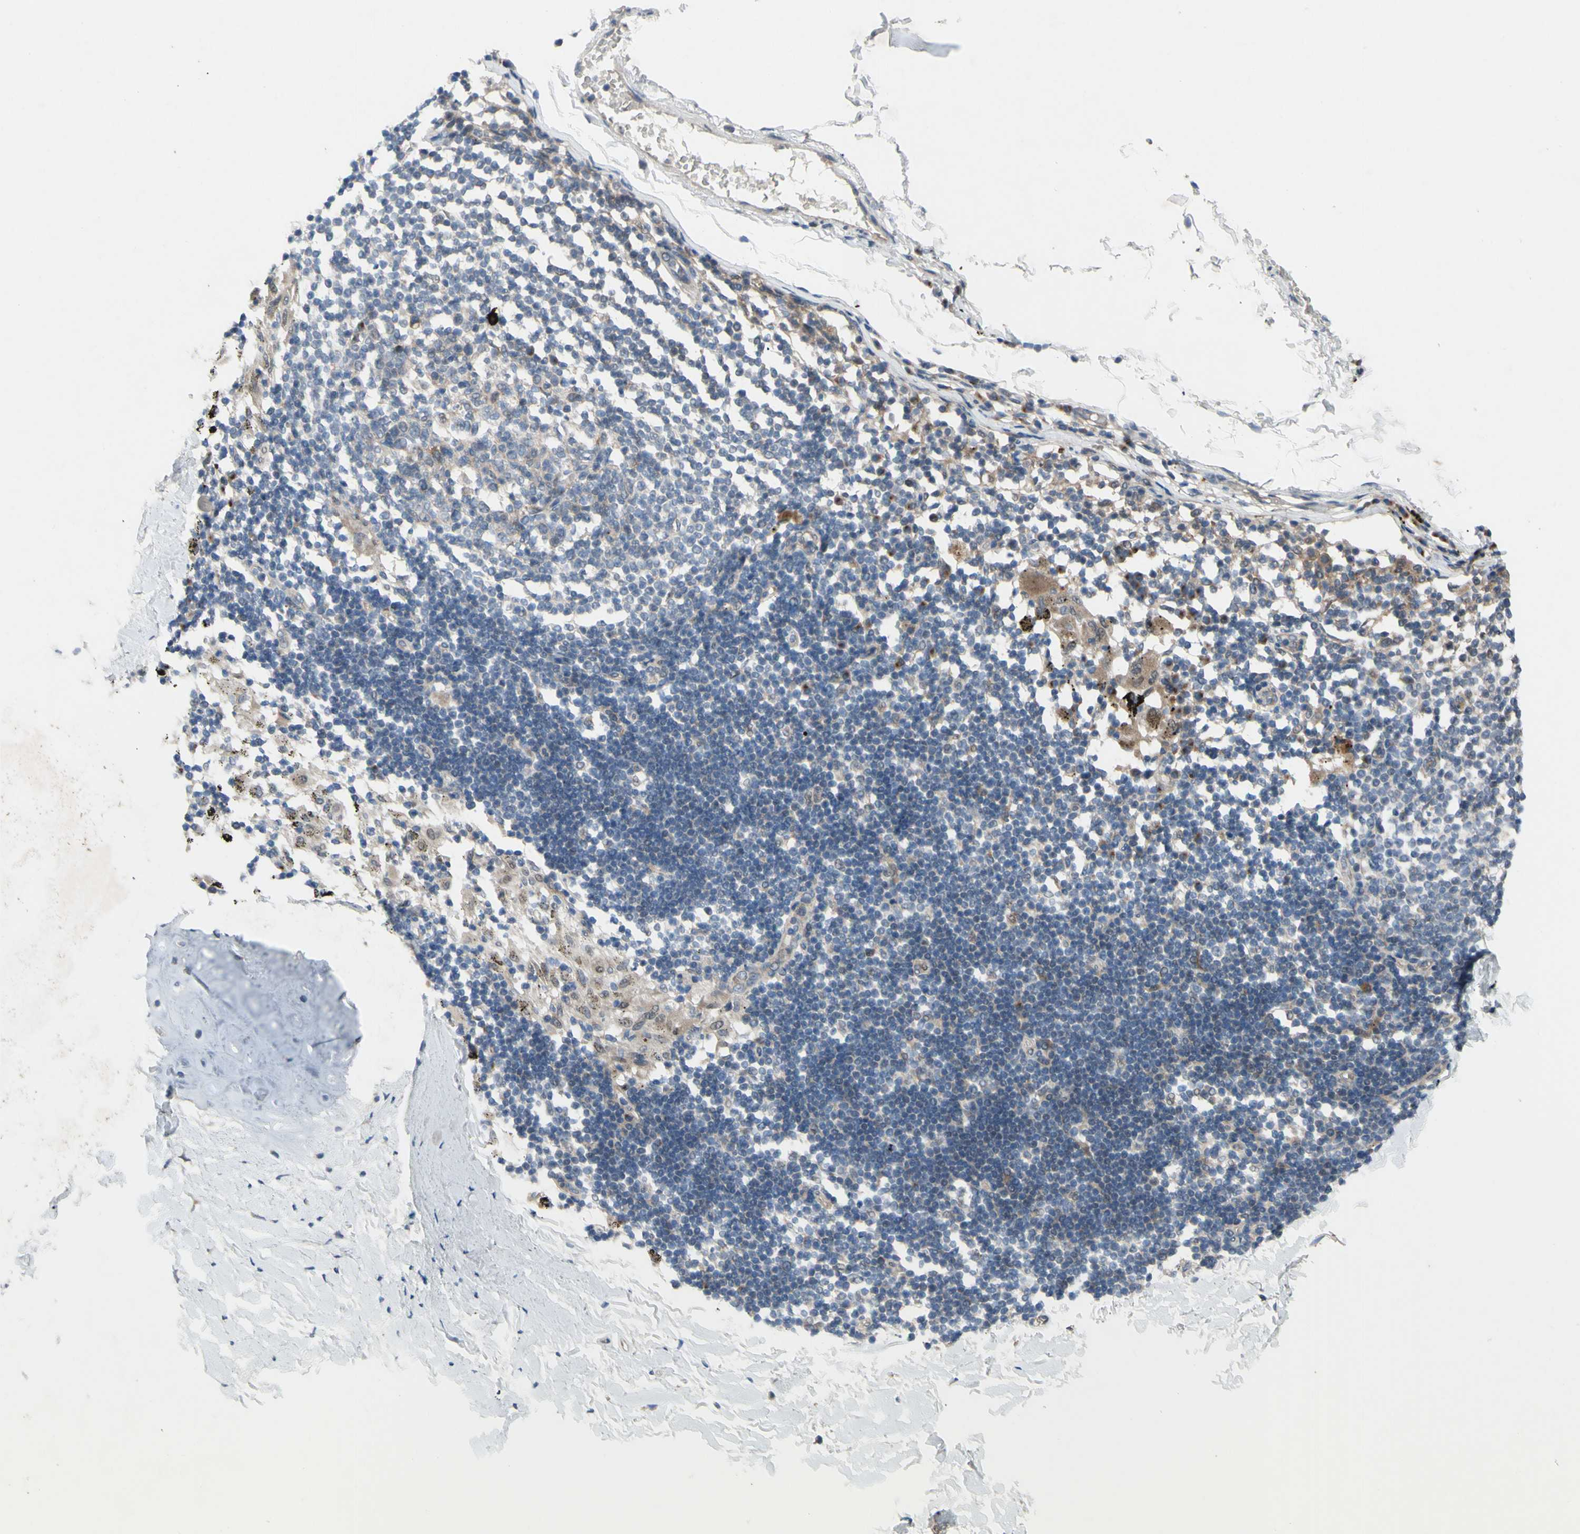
{"staining": {"intensity": "strong", "quantity": ">75%", "location": "cytoplasmic/membranous"}, "tissue": "adipose tissue", "cell_type": "Adipocytes", "image_type": "normal", "snomed": [{"axis": "morphology", "description": "Normal tissue, NOS"}, {"axis": "topography", "description": "Cartilage tissue"}, {"axis": "topography", "description": "Bronchus"}], "caption": "Adipose tissue stained with IHC shows strong cytoplasmic/membranous expression in approximately >75% of adipocytes. Using DAB (3,3'-diaminobenzidine) (brown) and hematoxylin (blue) stains, captured at high magnification using brightfield microscopy.", "gene": "GRAMD2B", "patient": {"sex": "female", "age": 73}}